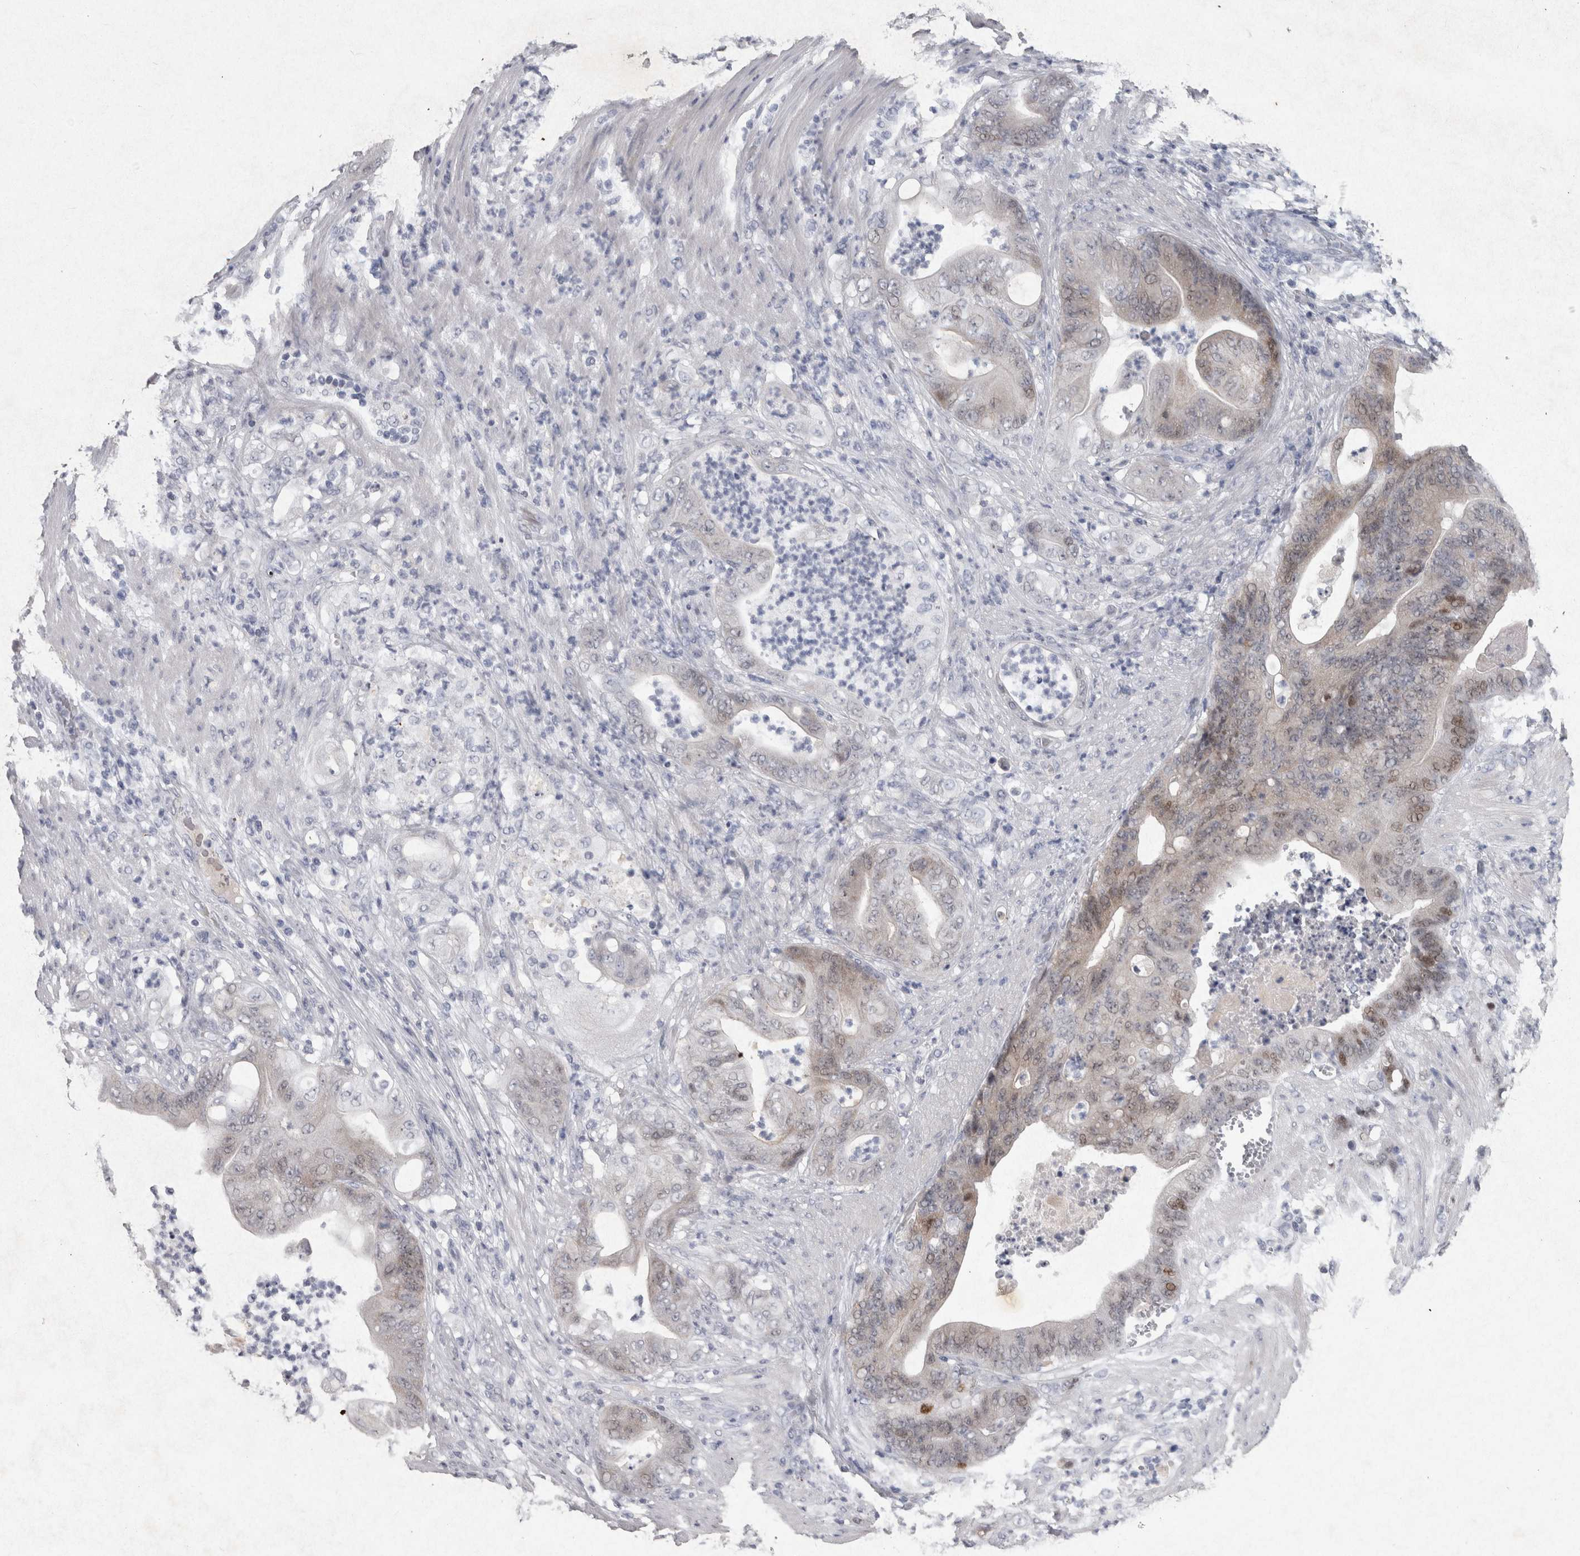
{"staining": {"intensity": "weak", "quantity": "<25%", "location": "nuclear"}, "tissue": "stomach cancer", "cell_type": "Tumor cells", "image_type": "cancer", "snomed": [{"axis": "morphology", "description": "Adenocarcinoma, NOS"}, {"axis": "topography", "description": "Stomach"}], "caption": "IHC image of neoplastic tissue: human stomach cancer (adenocarcinoma) stained with DAB (3,3'-diaminobenzidine) shows no significant protein staining in tumor cells.", "gene": "PDX1", "patient": {"sex": "female", "age": 73}}